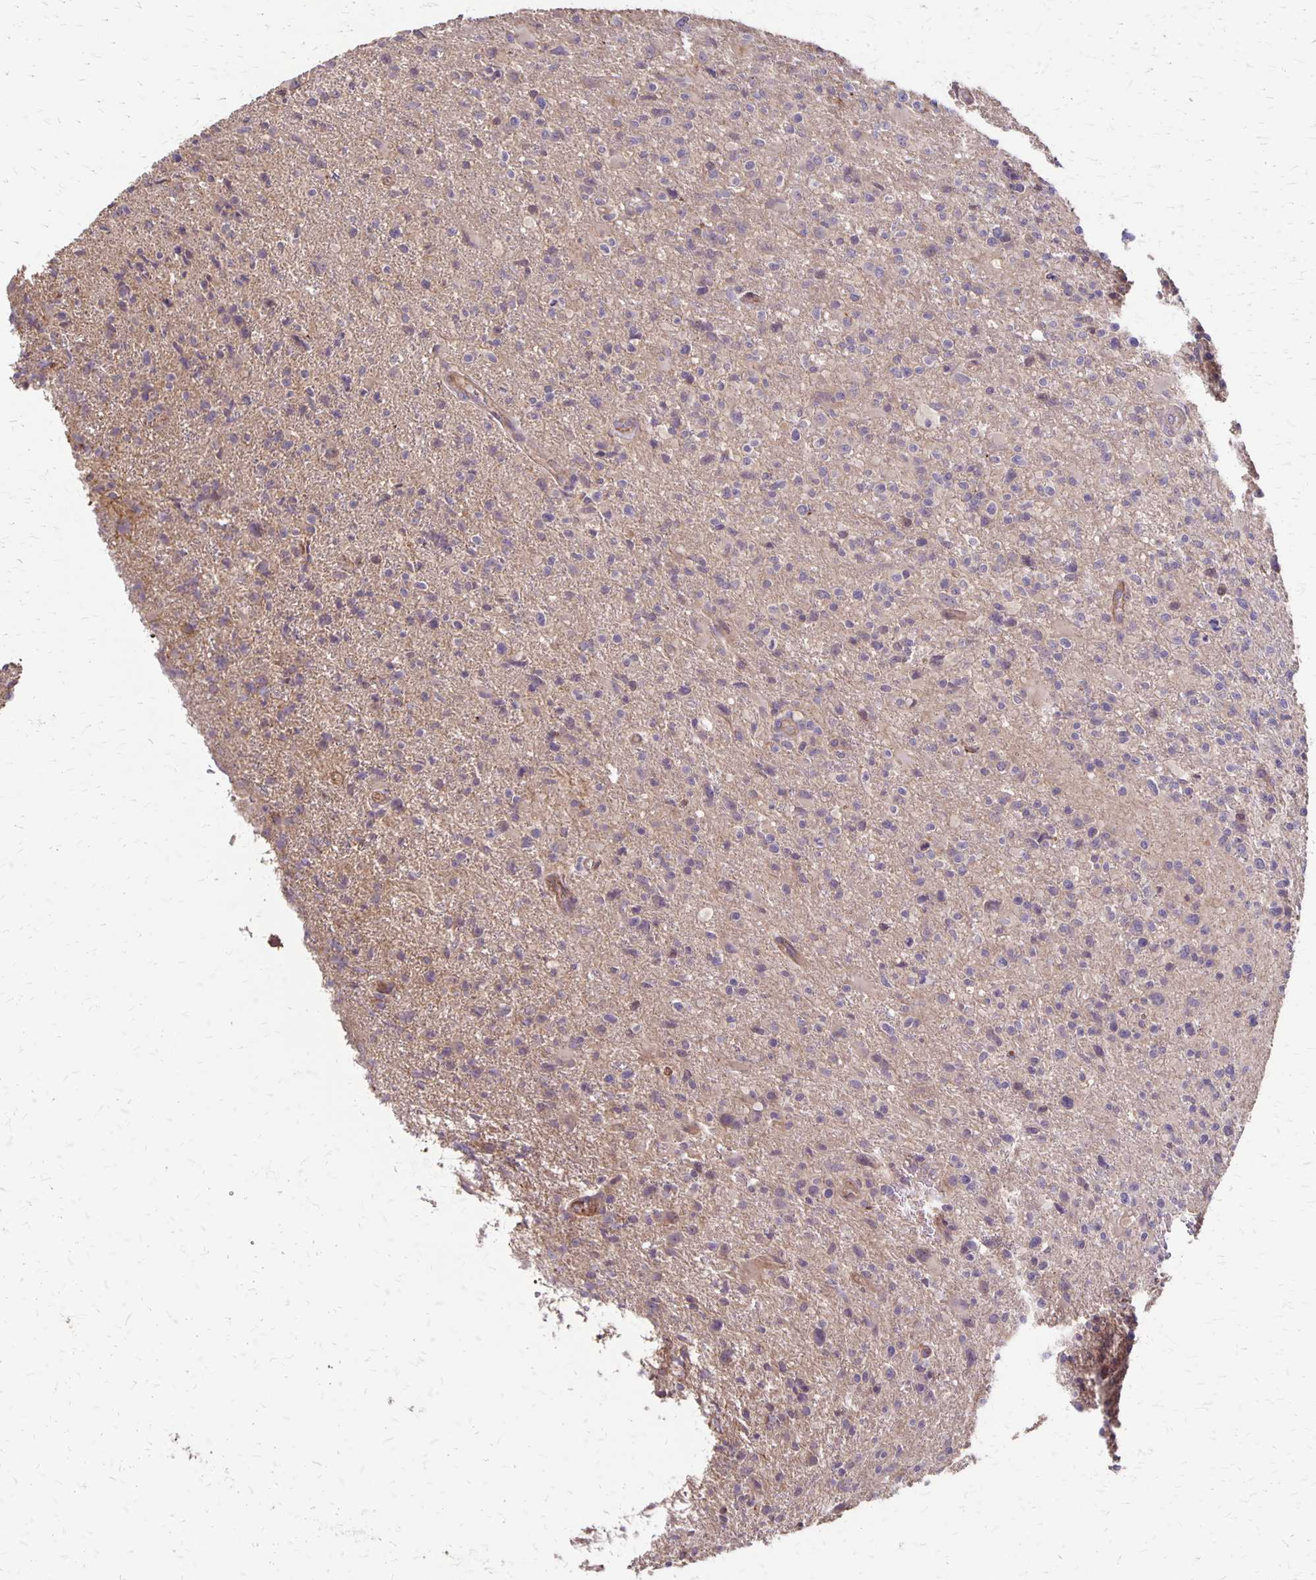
{"staining": {"intensity": "negative", "quantity": "none", "location": "none"}, "tissue": "glioma", "cell_type": "Tumor cells", "image_type": "cancer", "snomed": [{"axis": "morphology", "description": "Glioma, malignant, High grade"}, {"axis": "topography", "description": "Brain"}], "caption": "The photomicrograph reveals no staining of tumor cells in malignant high-grade glioma.", "gene": "PROM2", "patient": {"sex": "male", "age": 63}}